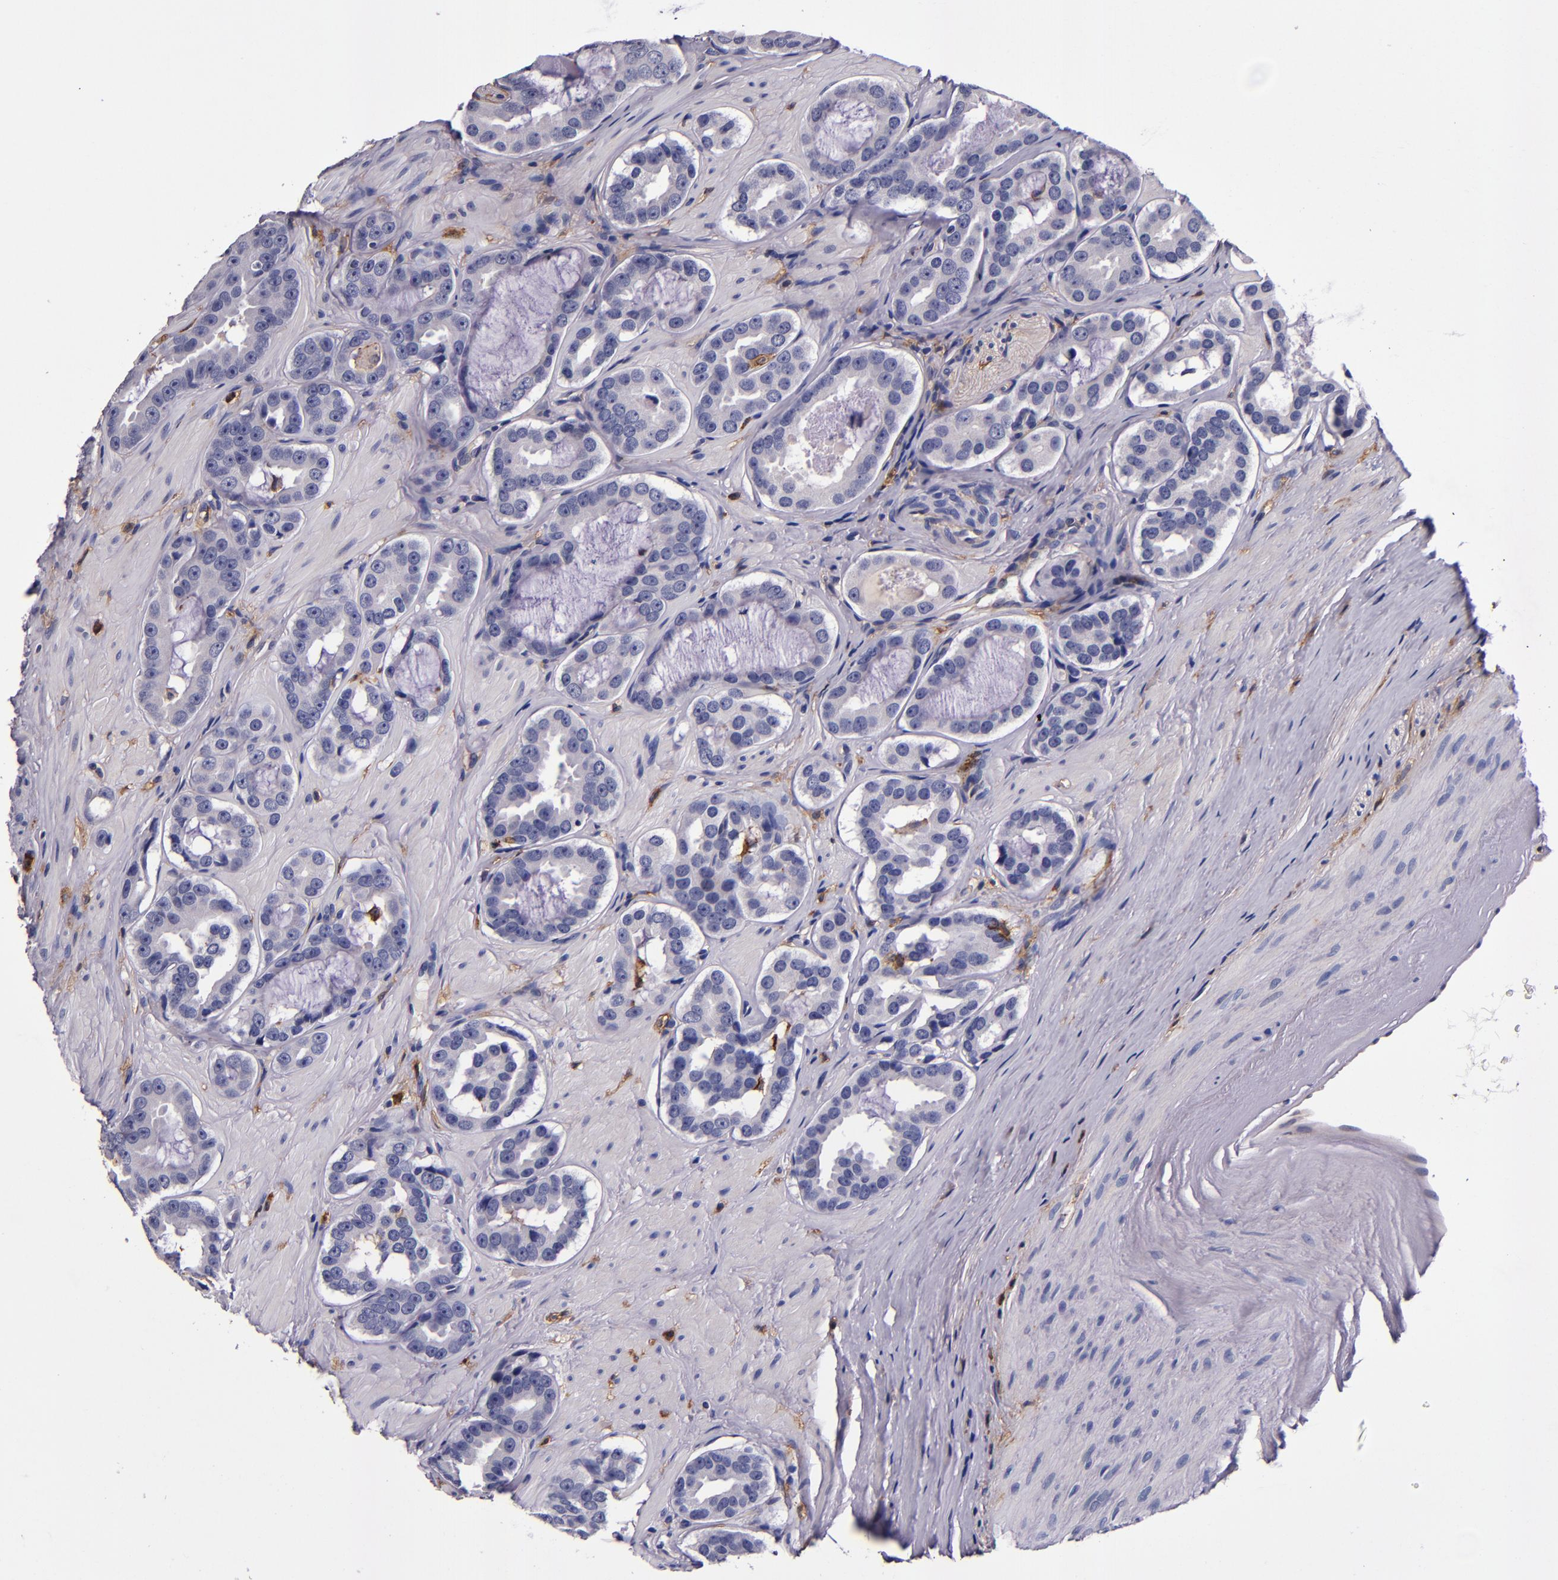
{"staining": {"intensity": "negative", "quantity": "none", "location": "none"}, "tissue": "prostate cancer", "cell_type": "Tumor cells", "image_type": "cancer", "snomed": [{"axis": "morphology", "description": "Adenocarcinoma, Low grade"}, {"axis": "topography", "description": "Prostate"}], "caption": "IHC of prostate cancer shows no positivity in tumor cells.", "gene": "SIRPA", "patient": {"sex": "male", "age": 59}}